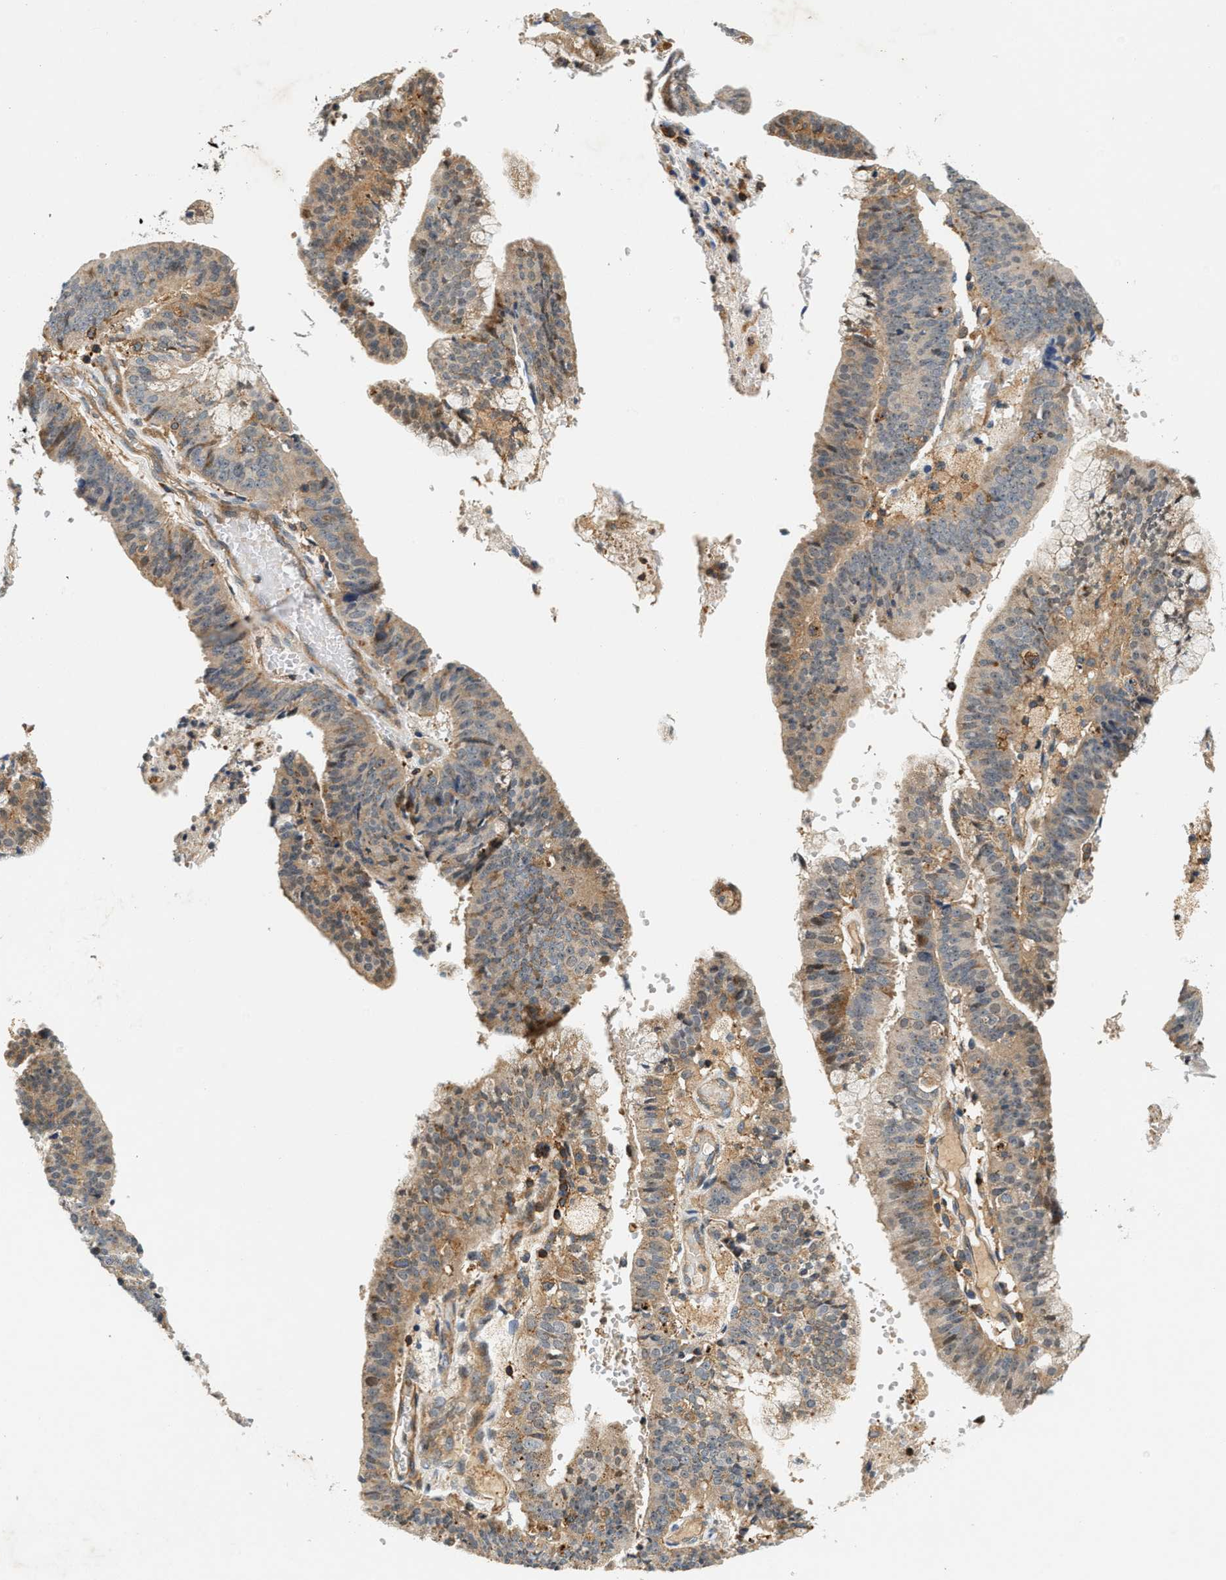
{"staining": {"intensity": "moderate", "quantity": "25%-75%", "location": "cytoplasmic/membranous"}, "tissue": "endometrial cancer", "cell_type": "Tumor cells", "image_type": "cancer", "snomed": [{"axis": "morphology", "description": "Adenocarcinoma, NOS"}, {"axis": "topography", "description": "Endometrium"}], "caption": "Protein positivity by IHC shows moderate cytoplasmic/membranous positivity in about 25%-75% of tumor cells in adenocarcinoma (endometrial). (DAB IHC, brown staining for protein, blue staining for nuclei).", "gene": "SAMD9", "patient": {"sex": "female", "age": 63}}